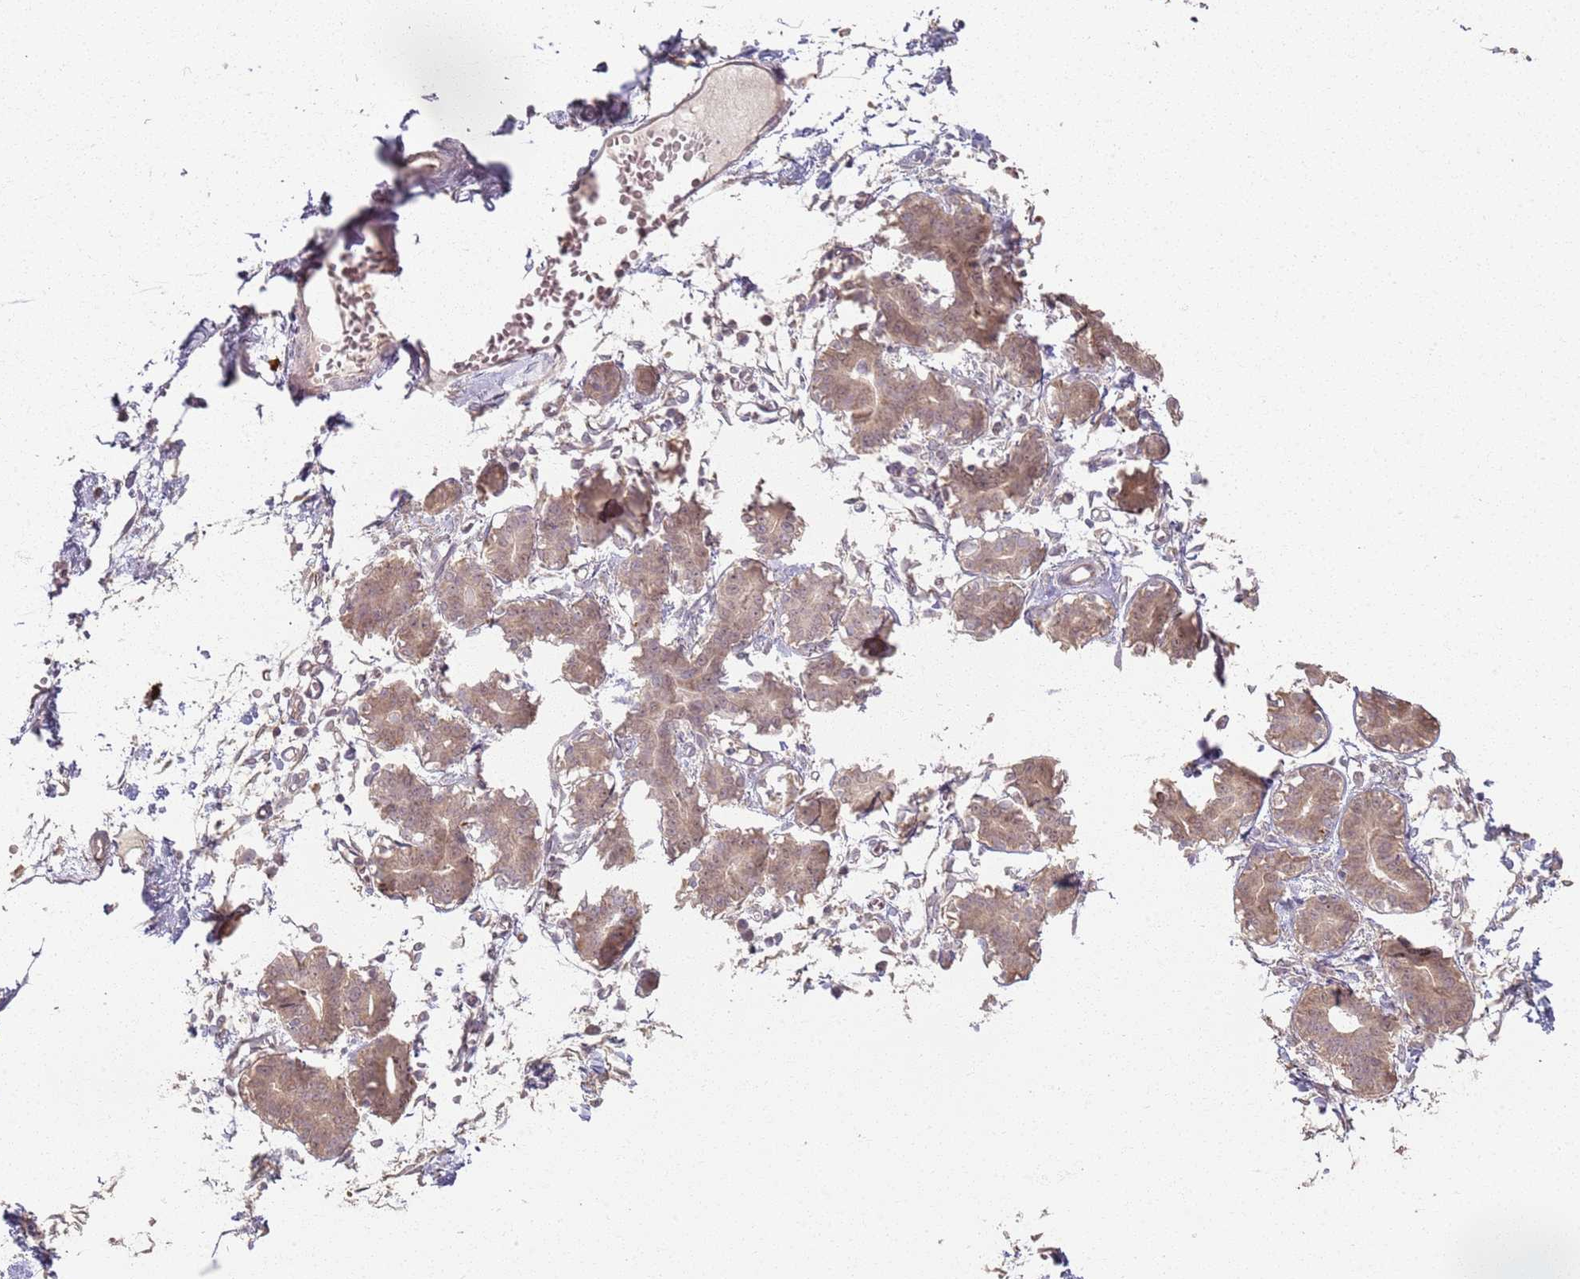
{"staining": {"intensity": "negative", "quantity": "none", "location": "none"}, "tissue": "breast", "cell_type": "Adipocytes", "image_type": "normal", "snomed": [{"axis": "morphology", "description": "Normal tissue, NOS"}, {"axis": "topography", "description": "Breast"}], "caption": "Image shows no significant protein staining in adipocytes of normal breast.", "gene": "CCDC168", "patient": {"sex": "female", "age": 27}}